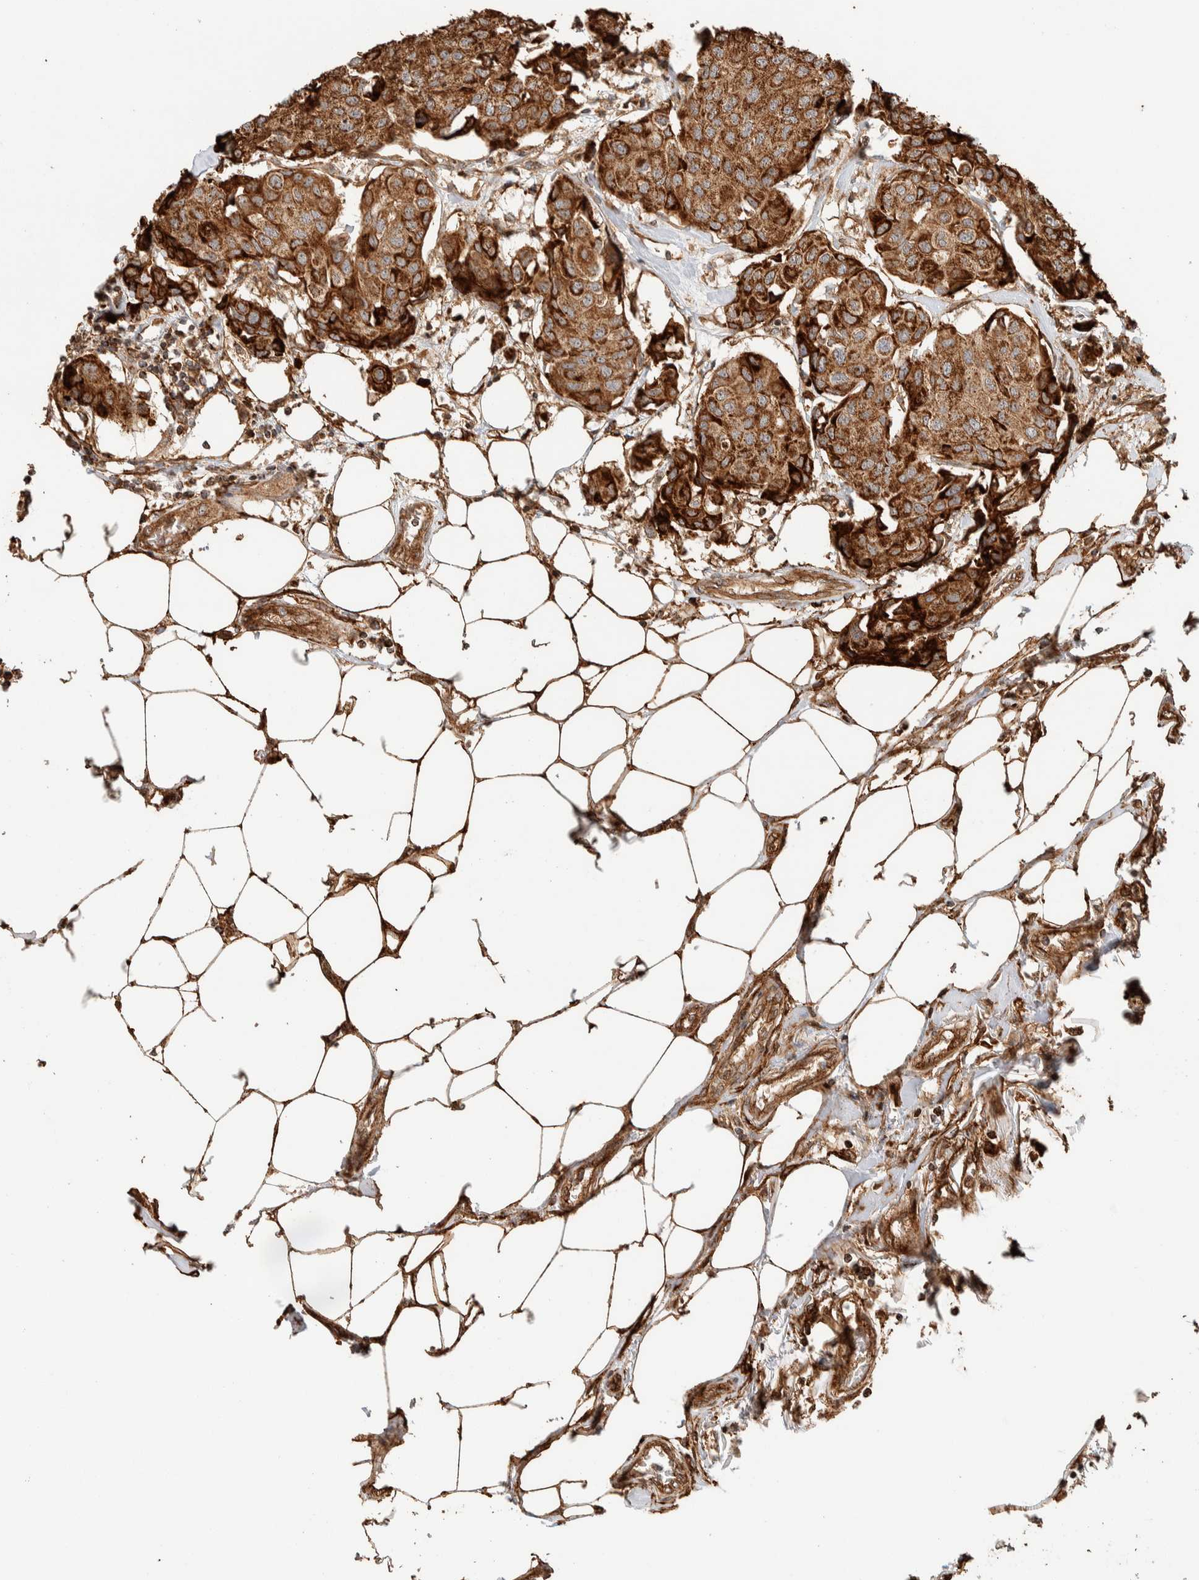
{"staining": {"intensity": "strong", "quantity": ">75%", "location": "cytoplasmic/membranous"}, "tissue": "breast cancer", "cell_type": "Tumor cells", "image_type": "cancer", "snomed": [{"axis": "morphology", "description": "Duct carcinoma"}, {"axis": "topography", "description": "Breast"}], "caption": "A micrograph of human infiltrating ductal carcinoma (breast) stained for a protein displays strong cytoplasmic/membranous brown staining in tumor cells. The protein of interest is stained brown, and the nuclei are stained in blue (DAB IHC with brightfield microscopy, high magnification).", "gene": "KIF9", "patient": {"sex": "female", "age": 80}}